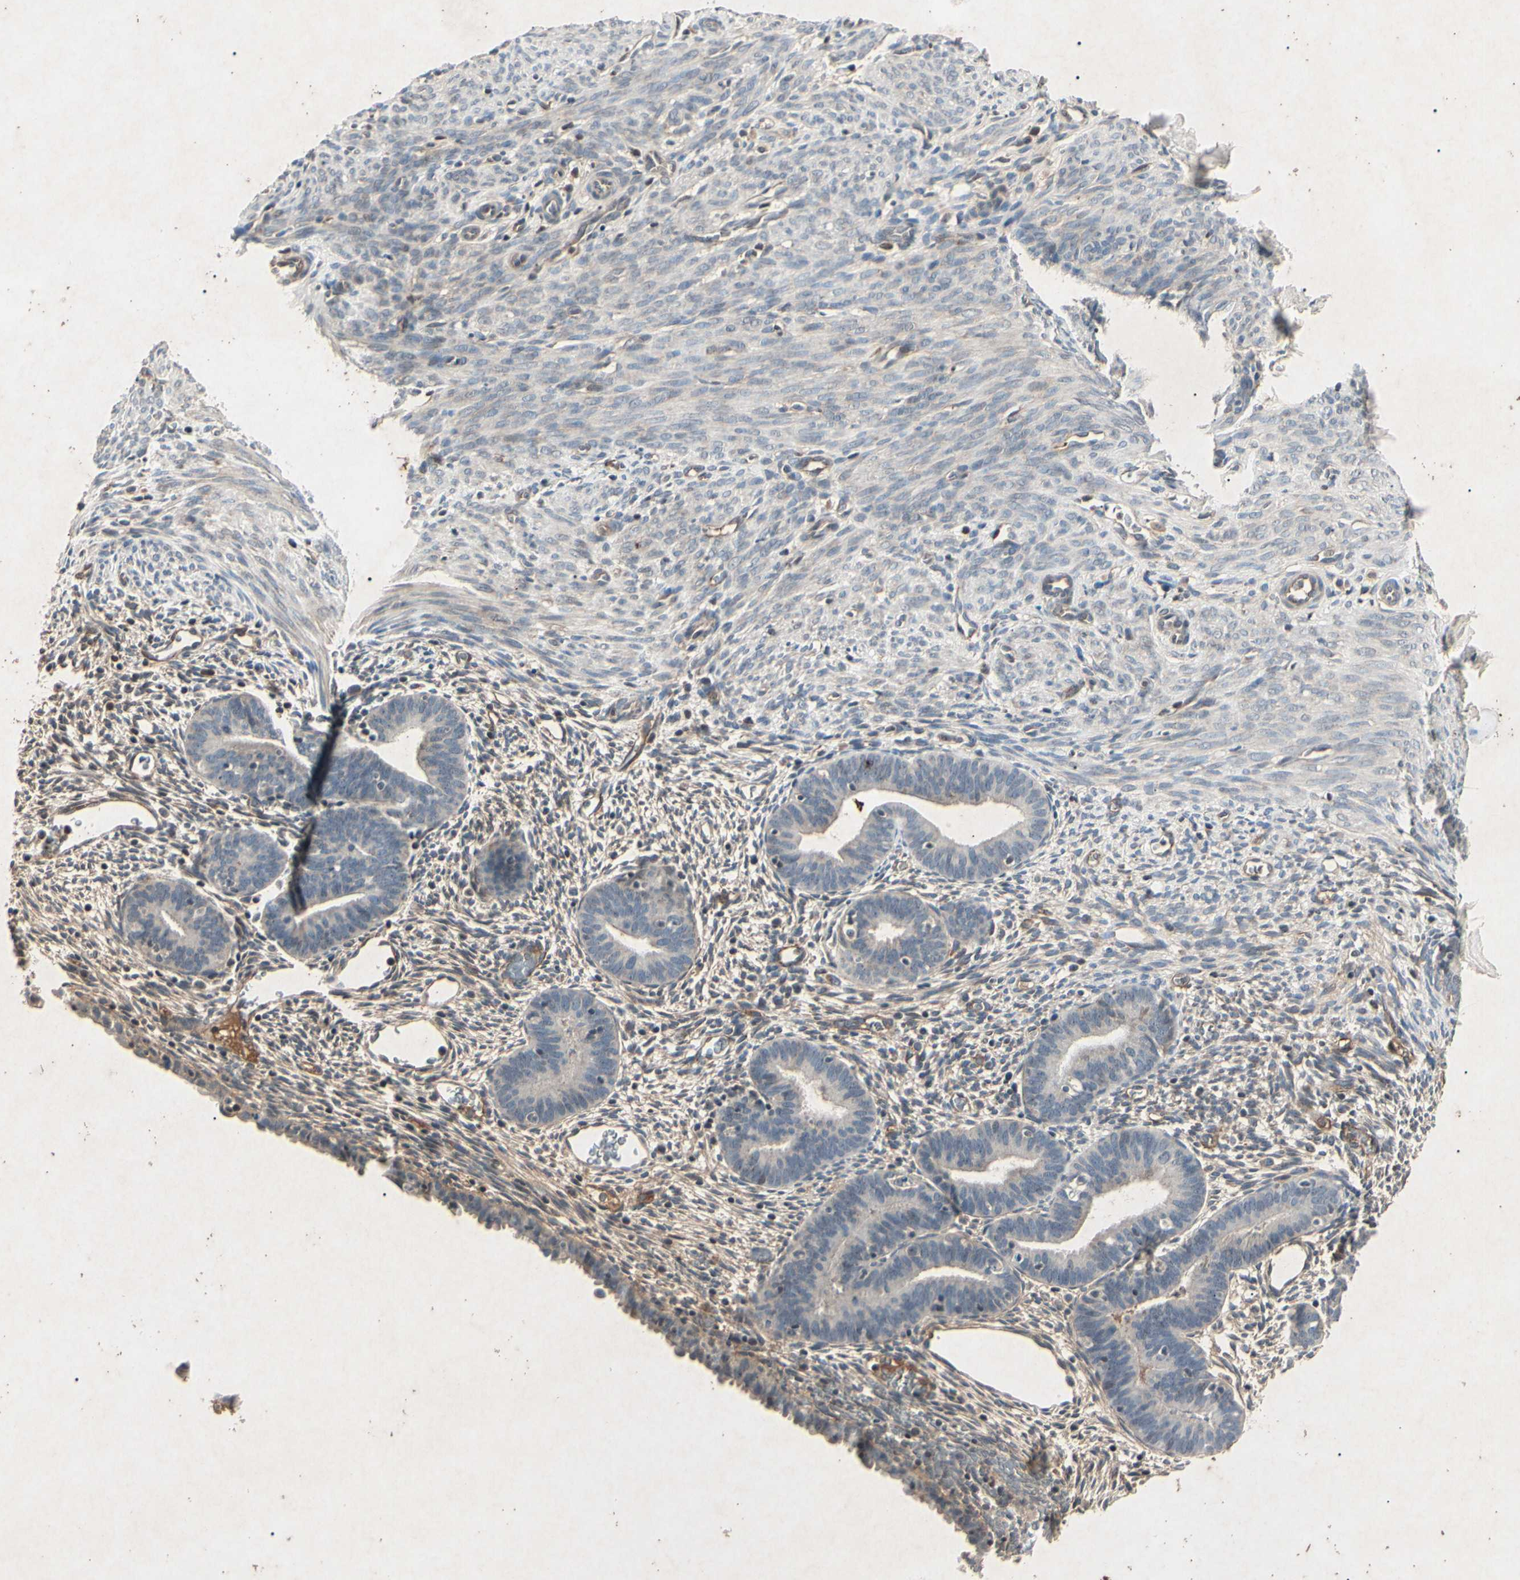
{"staining": {"intensity": "moderate", "quantity": "<25%", "location": "cytoplasmic/membranous"}, "tissue": "endometrium", "cell_type": "Cells in endometrial stroma", "image_type": "normal", "snomed": [{"axis": "morphology", "description": "Normal tissue, NOS"}, {"axis": "morphology", "description": "Atrophy, NOS"}, {"axis": "topography", "description": "Uterus"}, {"axis": "topography", "description": "Endometrium"}], "caption": "A high-resolution micrograph shows immunohistochemistry (IHC) staining of benign endometrium, which reveals moderate cytoplasmic/membranous staining in about <25% of cells in endometrial stroma. (DAB IHC with brightfield microscopy, high magnification).", "gene": "AEBP1", "patient": {"sex": "female", "age": 68}}